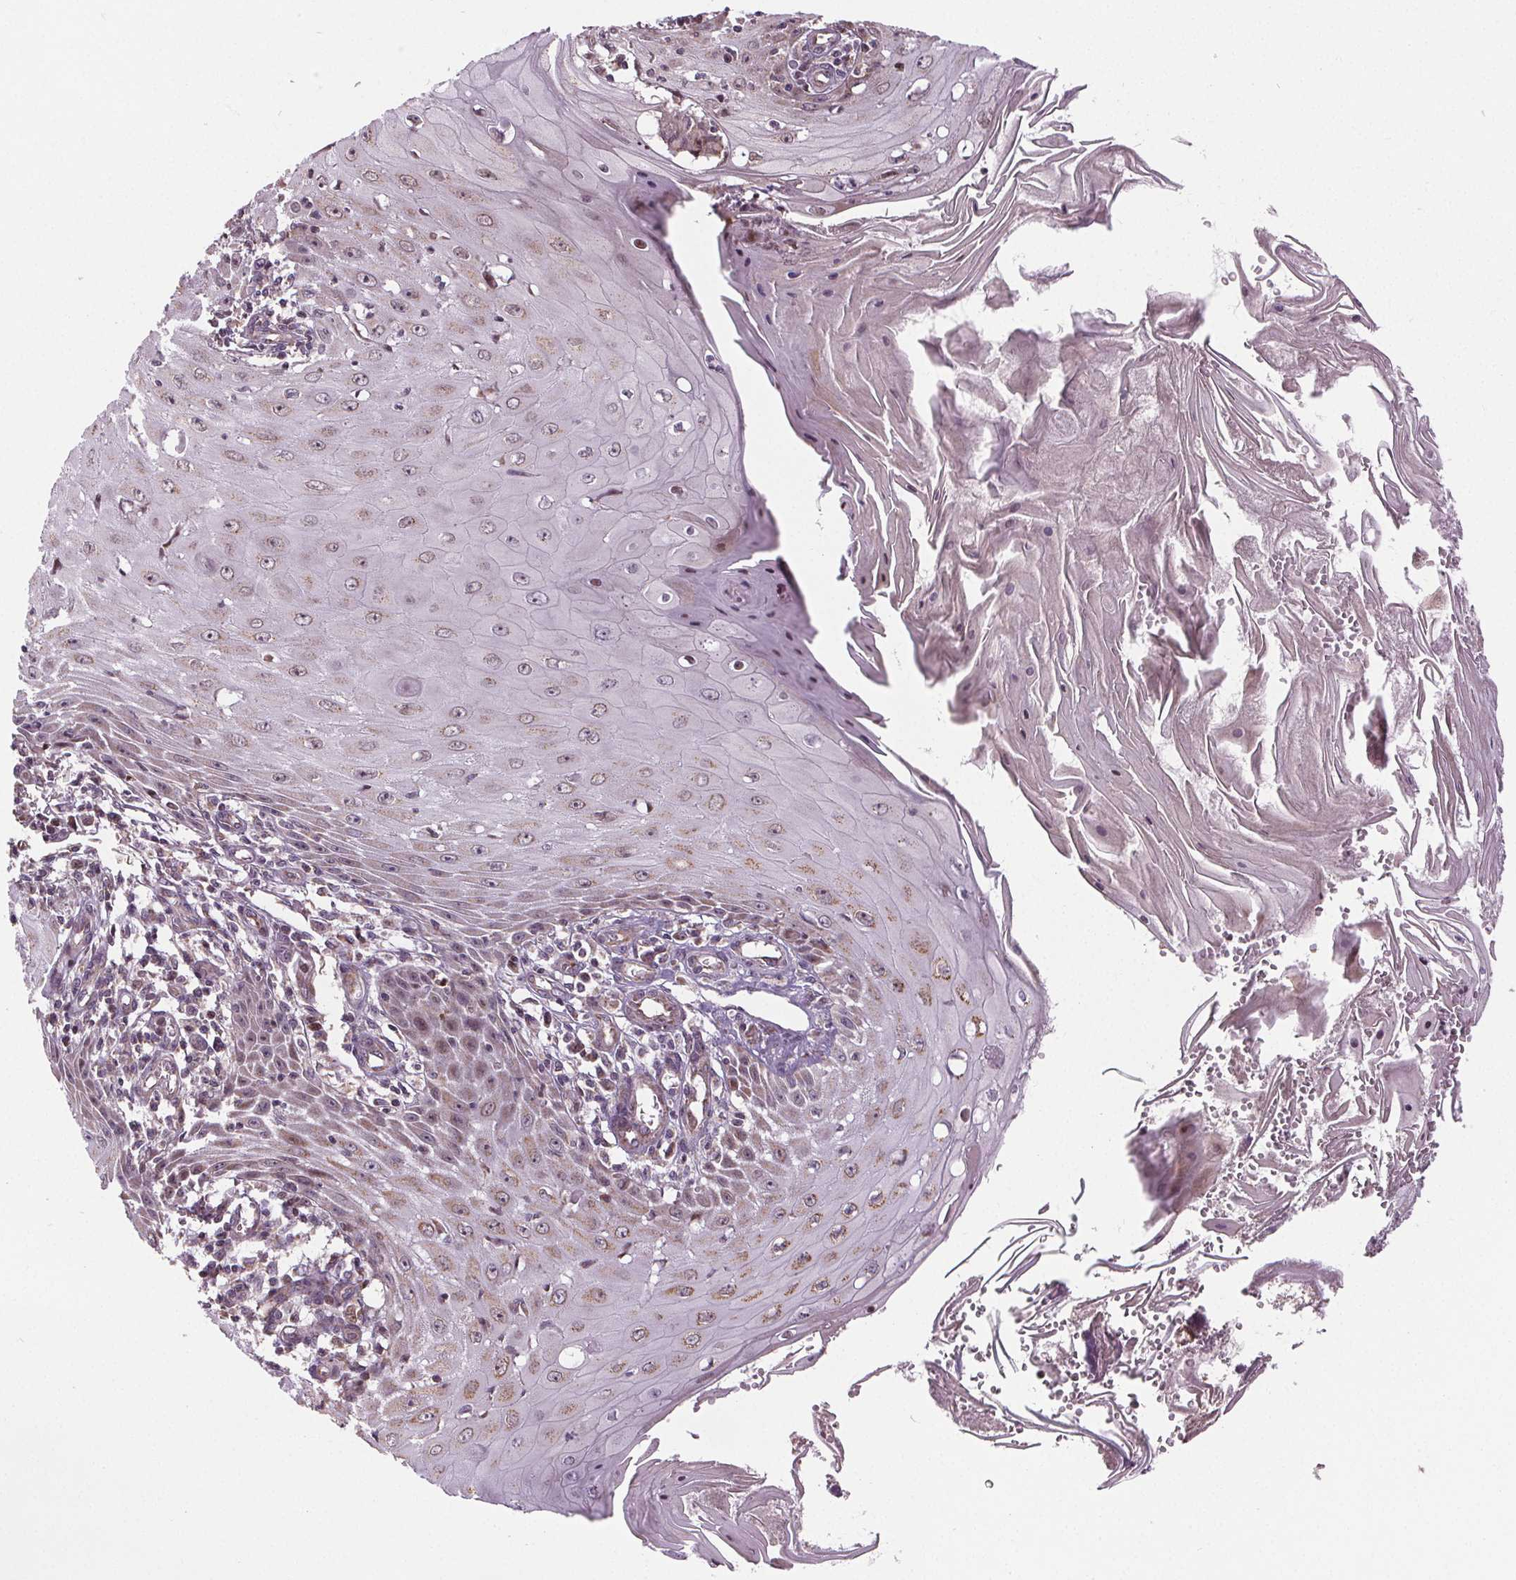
{"staining": {"intensity": "weak", "quantity": ">75%", "location": "cytoplasmic/membranous"}, "tissue": "skin cancer", "cell_type": "Tumor cells", "image_type": "cancer", "snomed": [{"axis": "morphology", "description": "Squamous cell carcinoma, NOS"}, {"axis": "topography", "description": "Skin"}], "caption": "Brown immunohistochemical staining in squamous cell carcinoma (skin) exhibits weak cytoplasmic/membranous positivity in about >75% of tumor cells. (brown staining indicates protein expression, while blue staining denotes nuclei).", "gene": "SUCLA2", "patient": {"sex": "female", "age": 73}}